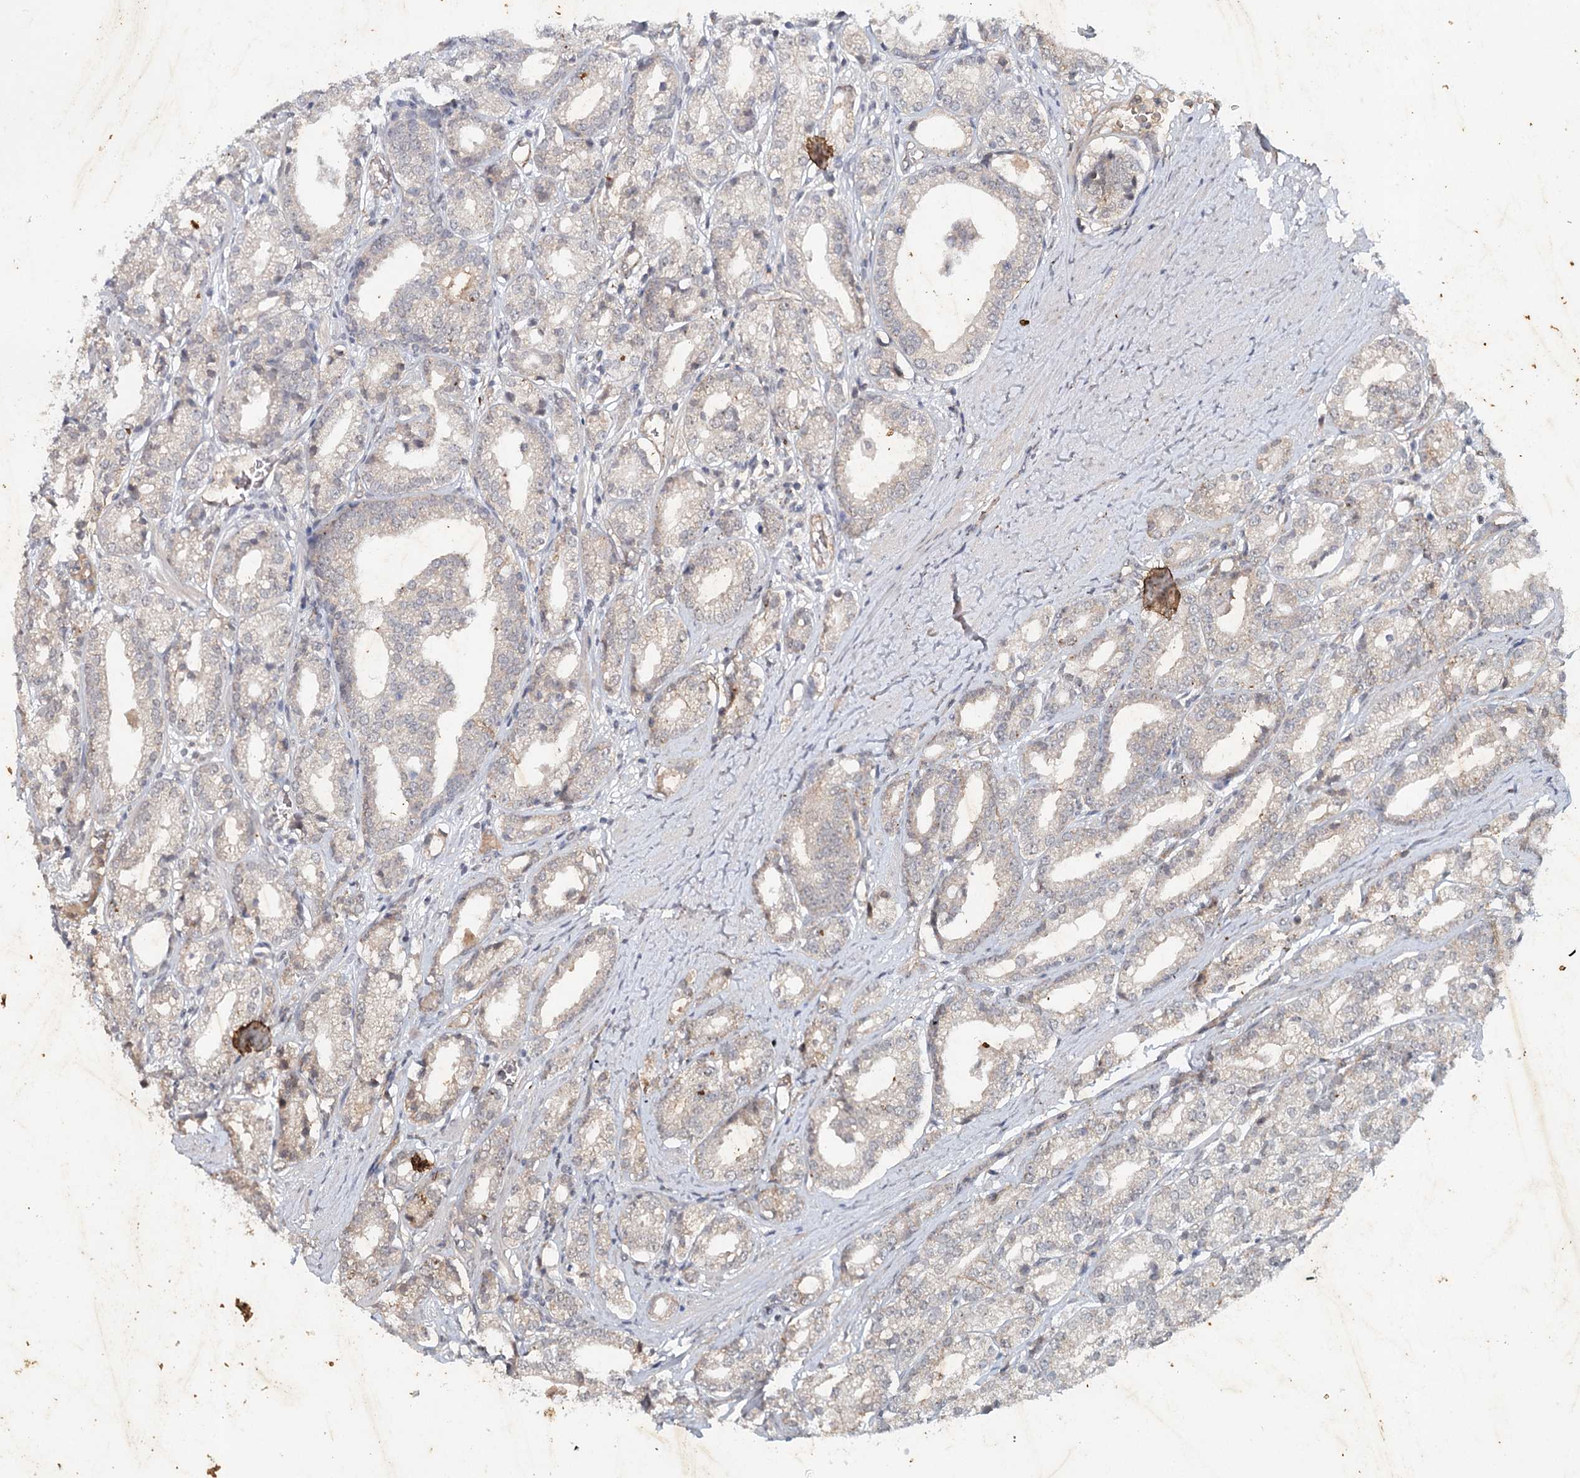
{"staining": {"intensity": "weak", "quantity": "<25%", "location": "cytoplasmic/membranous"}, "tissue": "prostate cancer", "cell_type": "Tumor cells", "image_type": "cancer", "snomed": [{"axis": "morphology", "description": "Adenocarcinoma, High grade"}, {"axis": "topography", "description": "Prostate"}], "caption": "IHC micrograph of neoplastic tissue: adenocarcinoma (high-grade) (prostate) stained with DAB (3,3'-diaminobenzidine) shows no significant protein positivity in tumor cells. (DAB immunohistochemistry visualized using brightfield microscopy, high magnification).", "gene": "SYNPO", "patient": {"sex": "male", "age": 69}}